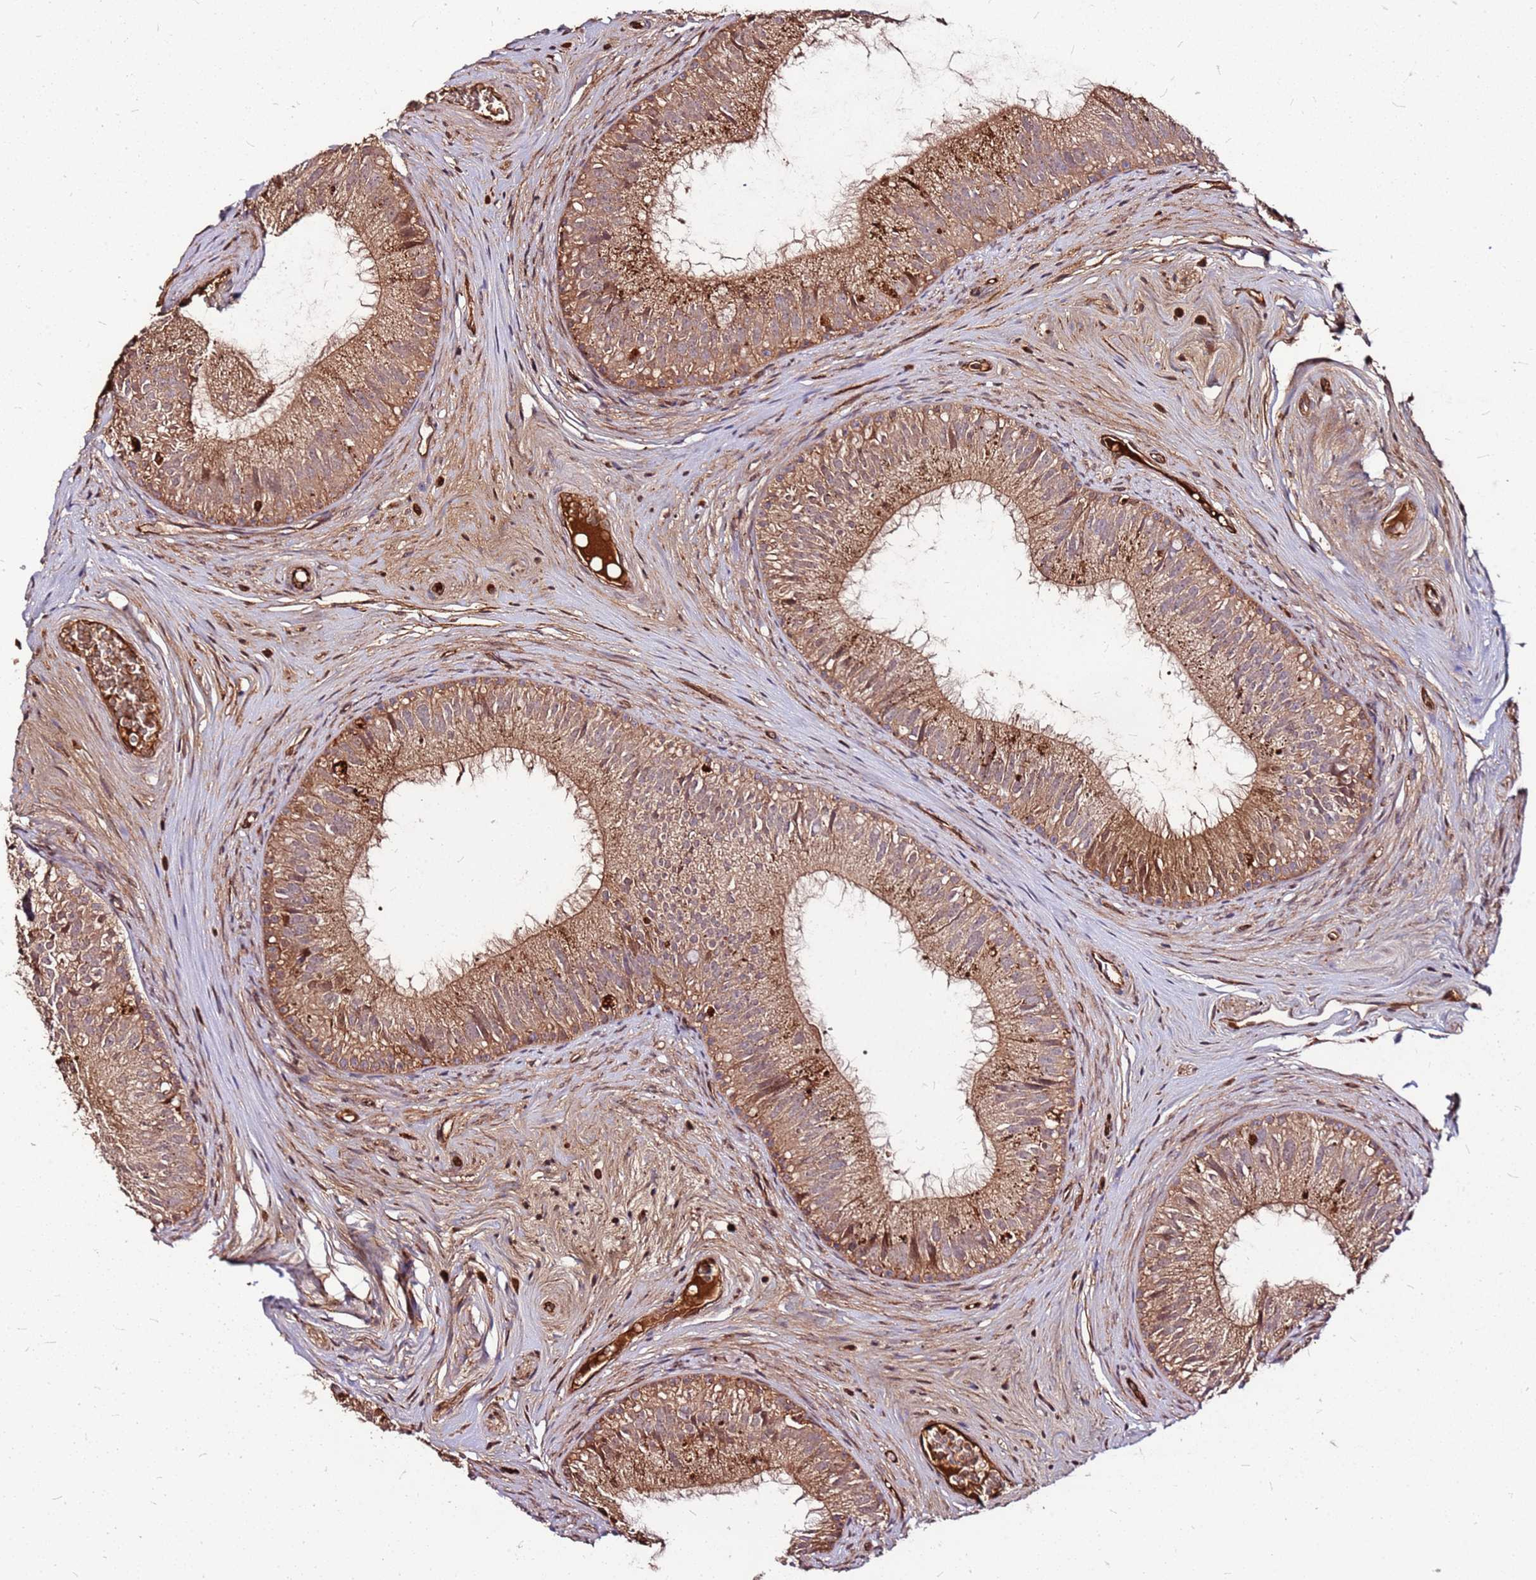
{"staining": {"intensity": "moderate", "quantity": ">75%", "location": "cytoplasmic/membranous"}, "tissue": "epididymis", "cell_type": "Glandular cells", "image_type": "normal", "snomed": [{"axis": "morphology", "description": "Normal tissue, NOS"}, {"axis": "topography", "description": "Epididymis"}], "caption": "This image exhibits IHC staining of normal human epididymis, with medium moderate cytoplasmic/membranous expression in approximately >75% of glandular cells.", "gene": "LYPLAL1", "patient": {"sex": "male", "age": 34}}